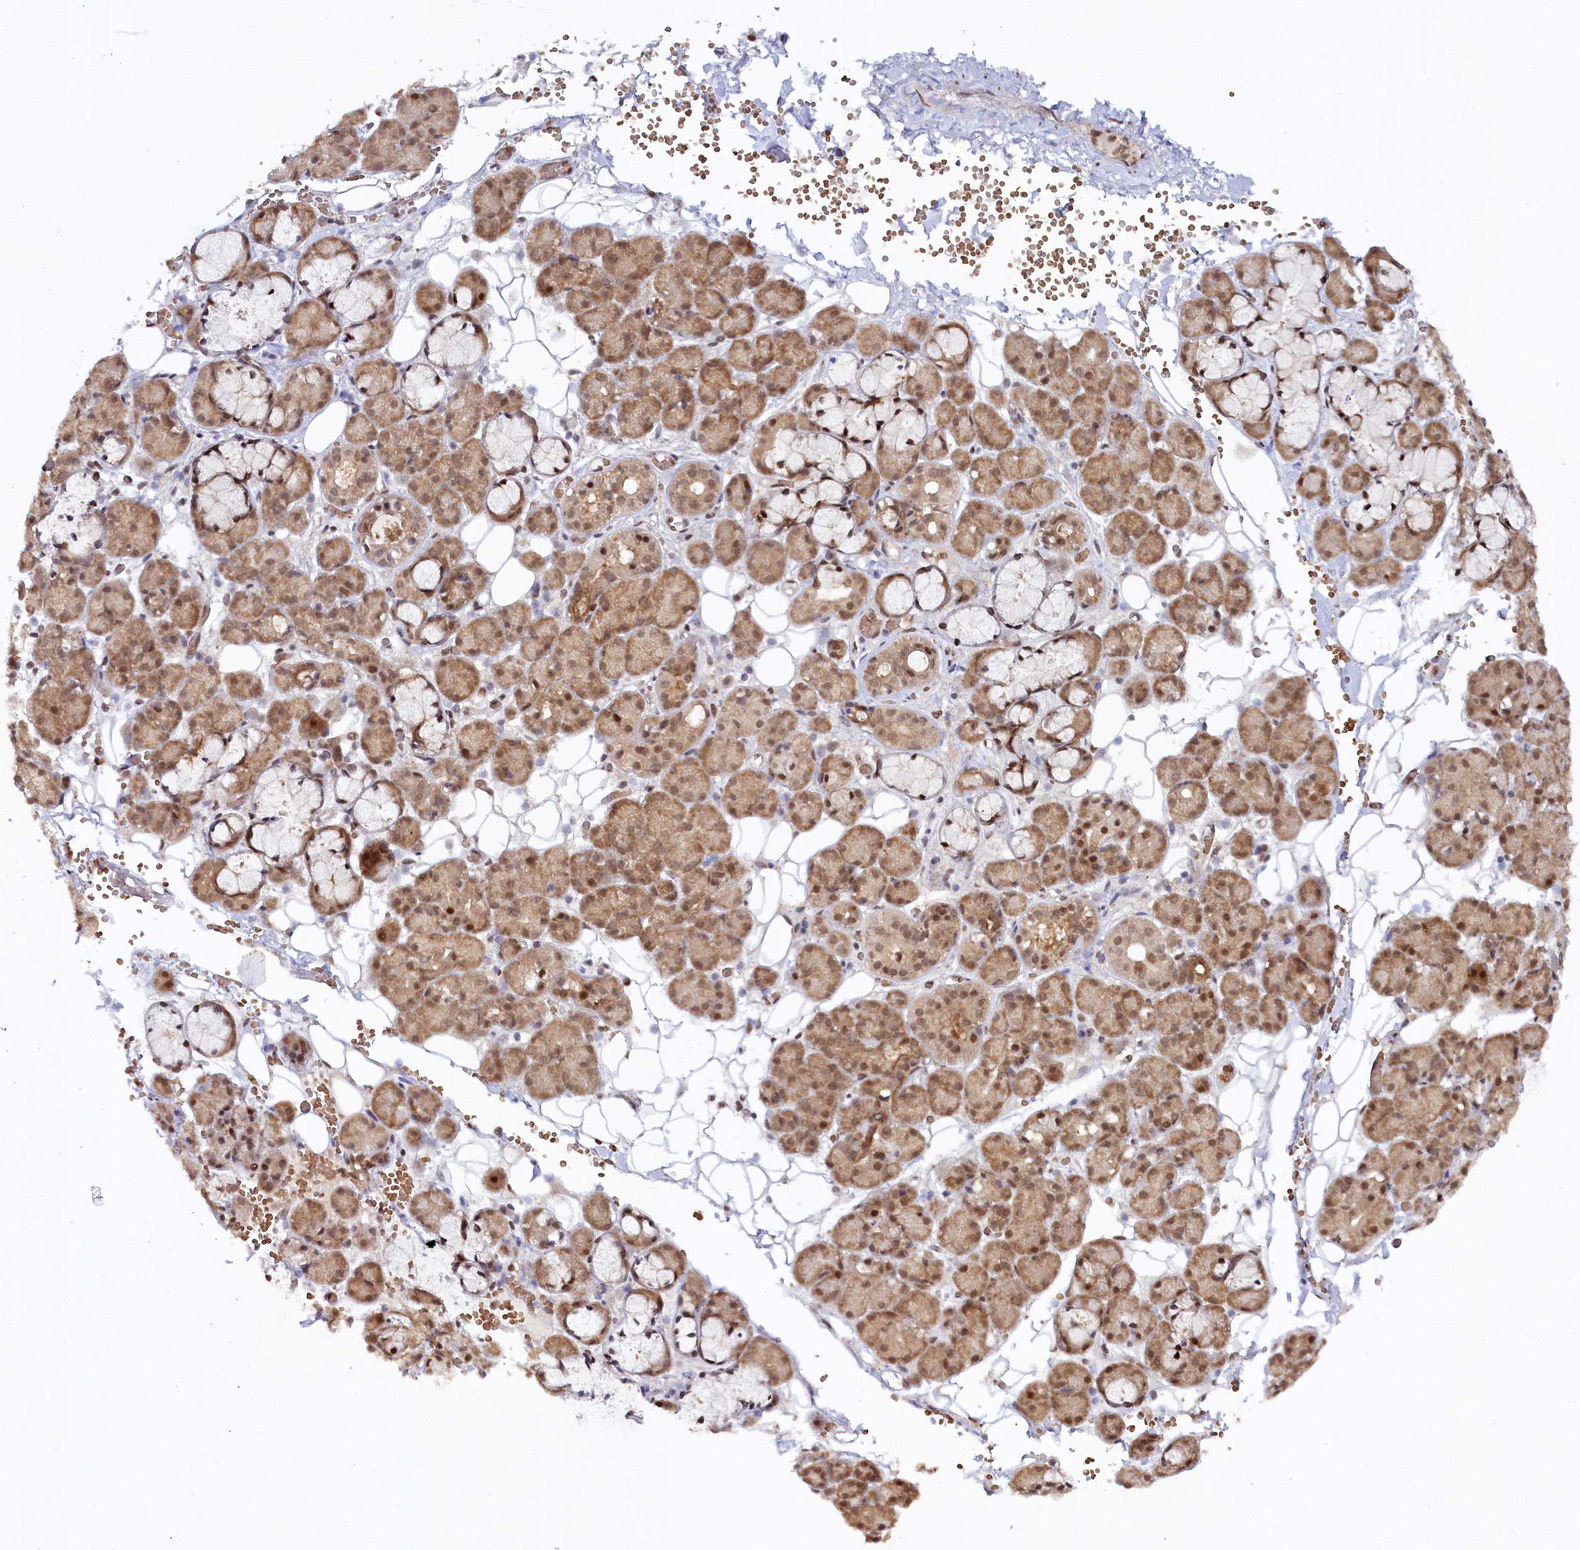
{"staining": {"intensity": "moderate", "quantity": ">75%", "location": "cytoplasmic/membranous,nuclear"}, "tissue": "salivary gland", "cell_type": "Glandular cells", "image_type": "normal", "snomed": [{"axis": "morphology", "description": "Normal tissue, NOS"}, {"axis": "topography", "description": "Salivary gland"}], "caption": "Immunohistochemistry of normal salivary gland exhibits medium levels of moderate cytoplasmic/membranous,nuclear staining in about >75% of glandular cells.", "gene": "CCDC65", "patient": {"sex": "male", "age": 63}}